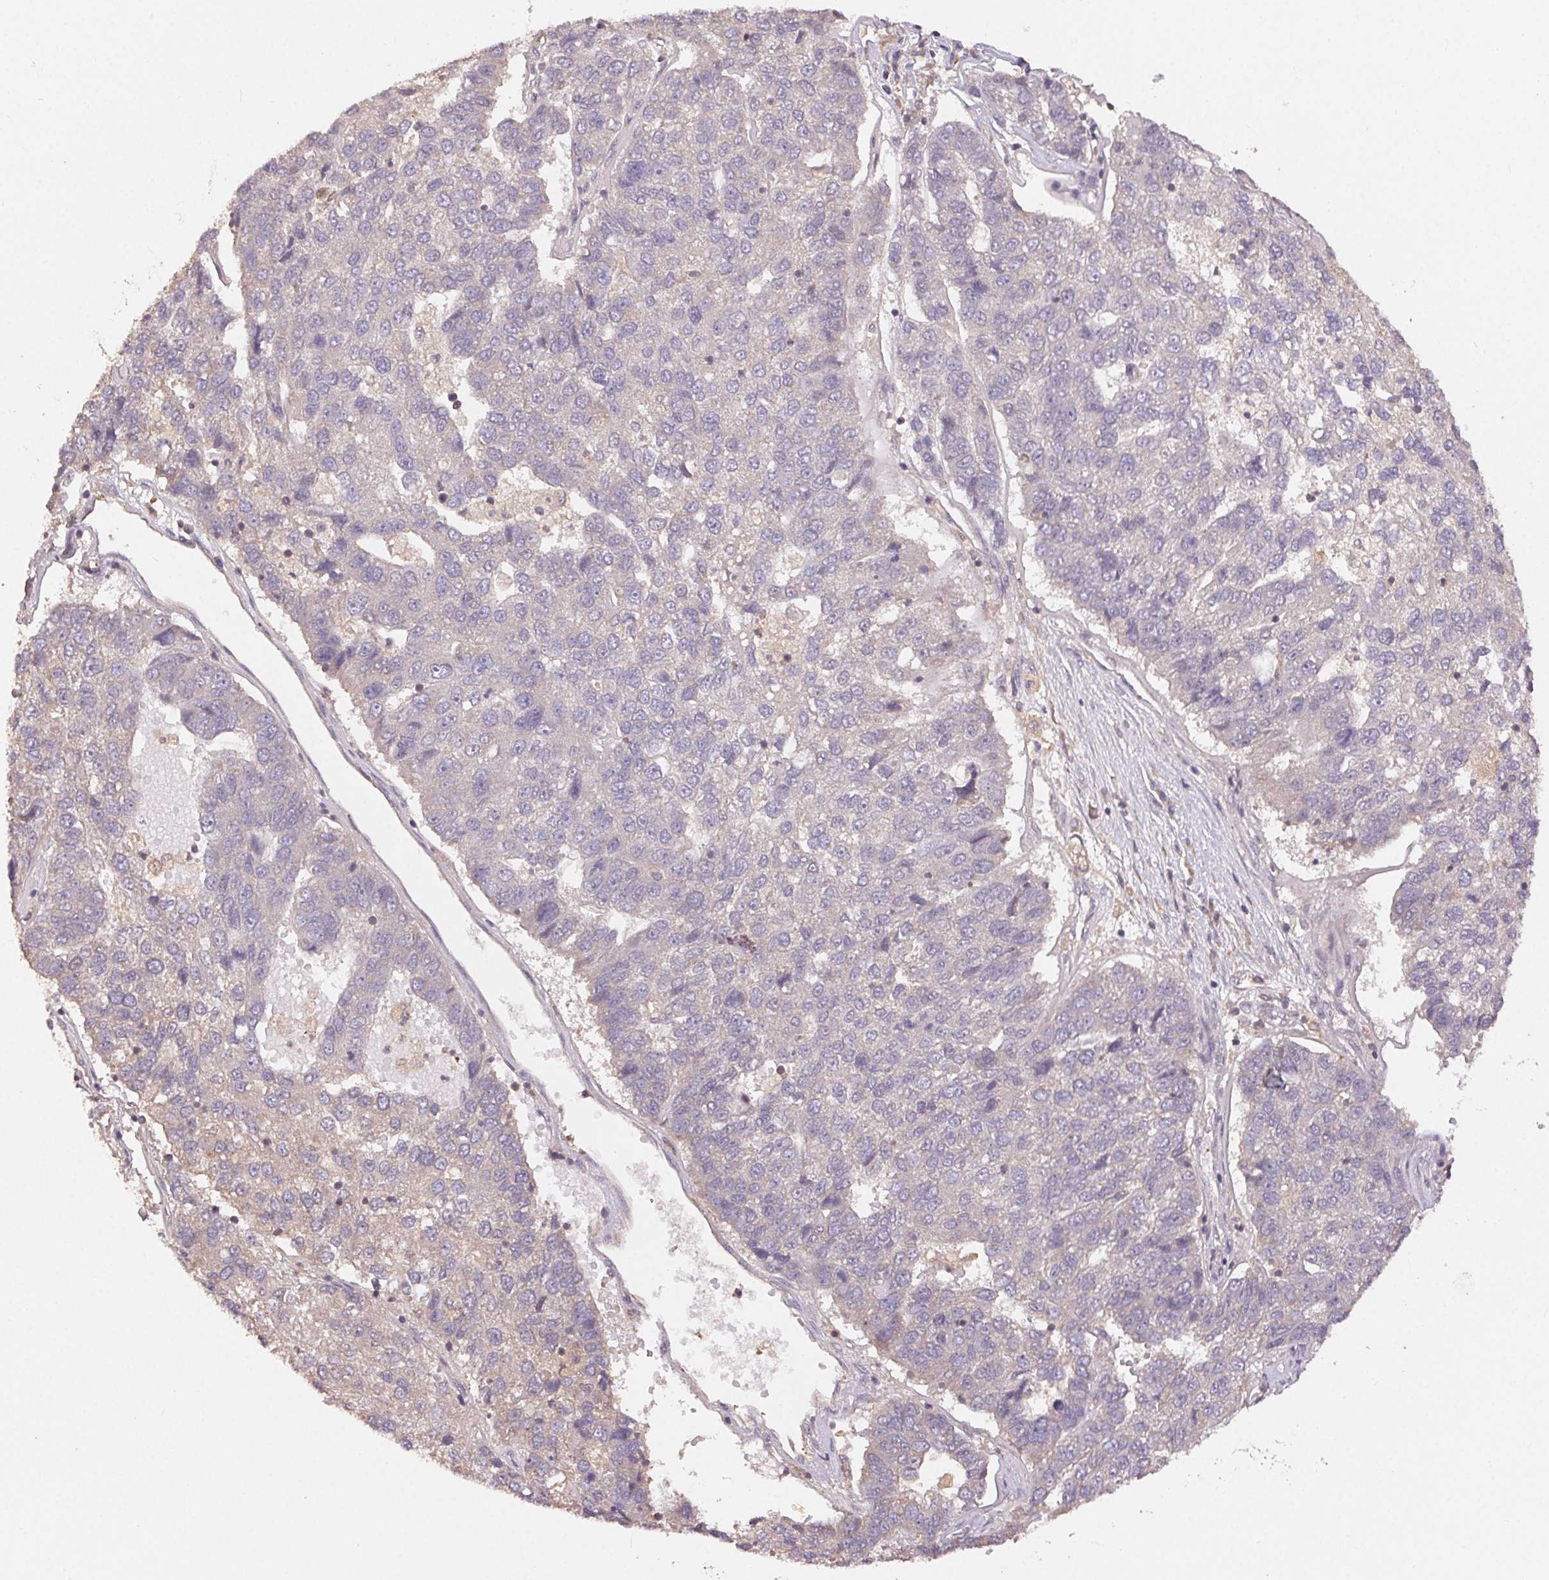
{"staining": {"intensity": "negative", "quantity": "none", "location": "none"}, "tissue": "pancreatic cancer", "cell_type": "Tumor cells", "image_type": "cancer", "snomed": [{"axis": "morphology", "description": "Adenocarcinoma, NOS"}, {"axis": "topography", "description": "Pancreas"}], "caption": "IHC photomicrograph of pancreatic cancer stained for a protein (brown), which reveals no positivity in tumor cells.", "gene": "MAPKAPK2", "patient": {"sex": "female", "age": 61}}